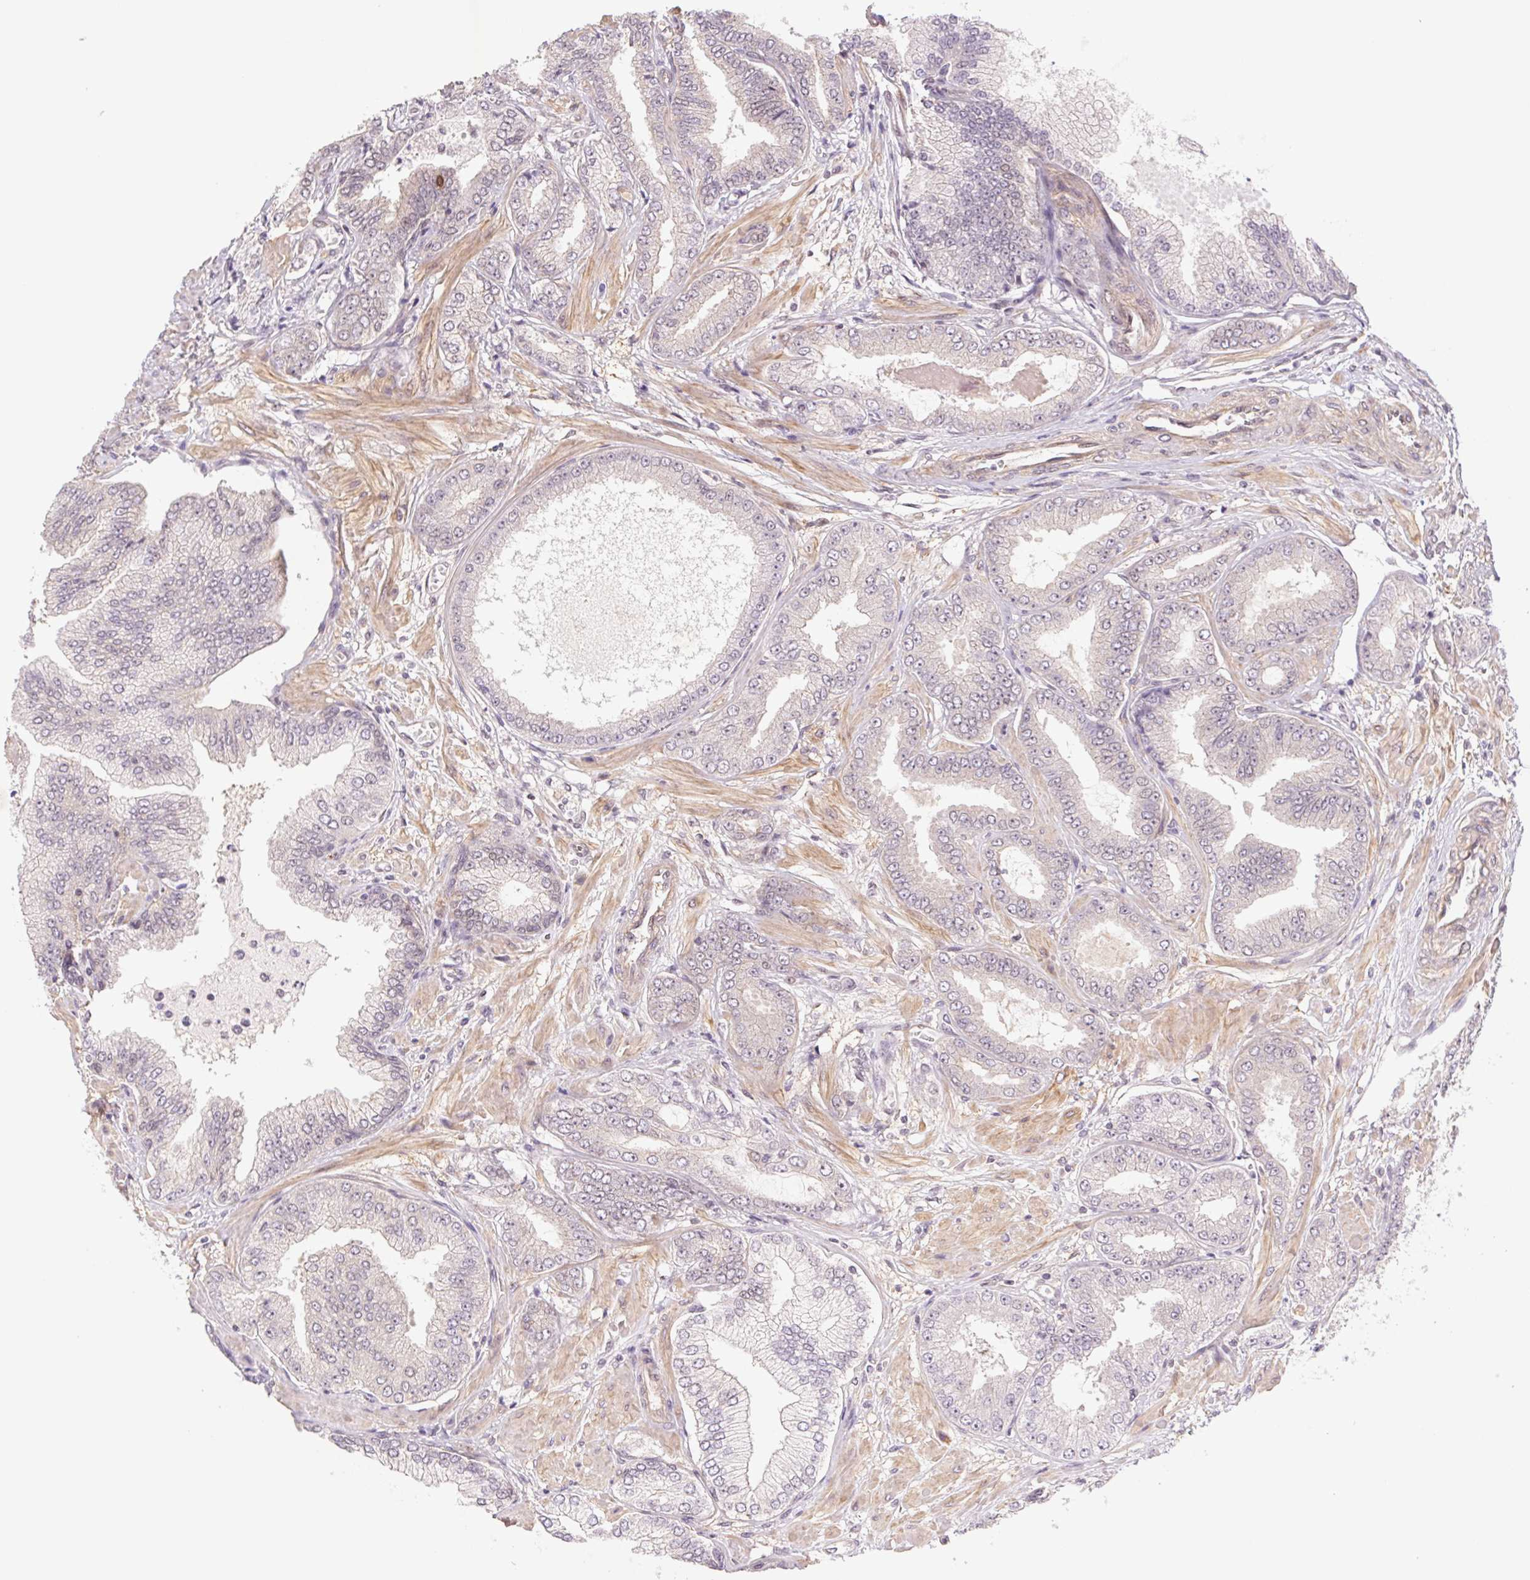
{"staining": {"intensity": "negative", "quantity": "none", "location": "none"}, "tissue": "prostate cancer", "cell_type": "Tumor cells", "image_type": "cancer", "snomed": [{"axis": "morphology", "description": "Adenocarcinoma, Low grade"}, {"axis": "topography", "description": "Prostate"}], "caption": "The photomicrograph shows no significant expression in tumor cells of prostate cancer. (DAB immunohistochemistry (IHC), high magnification).", "gene": "CWC25", "patient": {"sex": "male", "age": 55}}